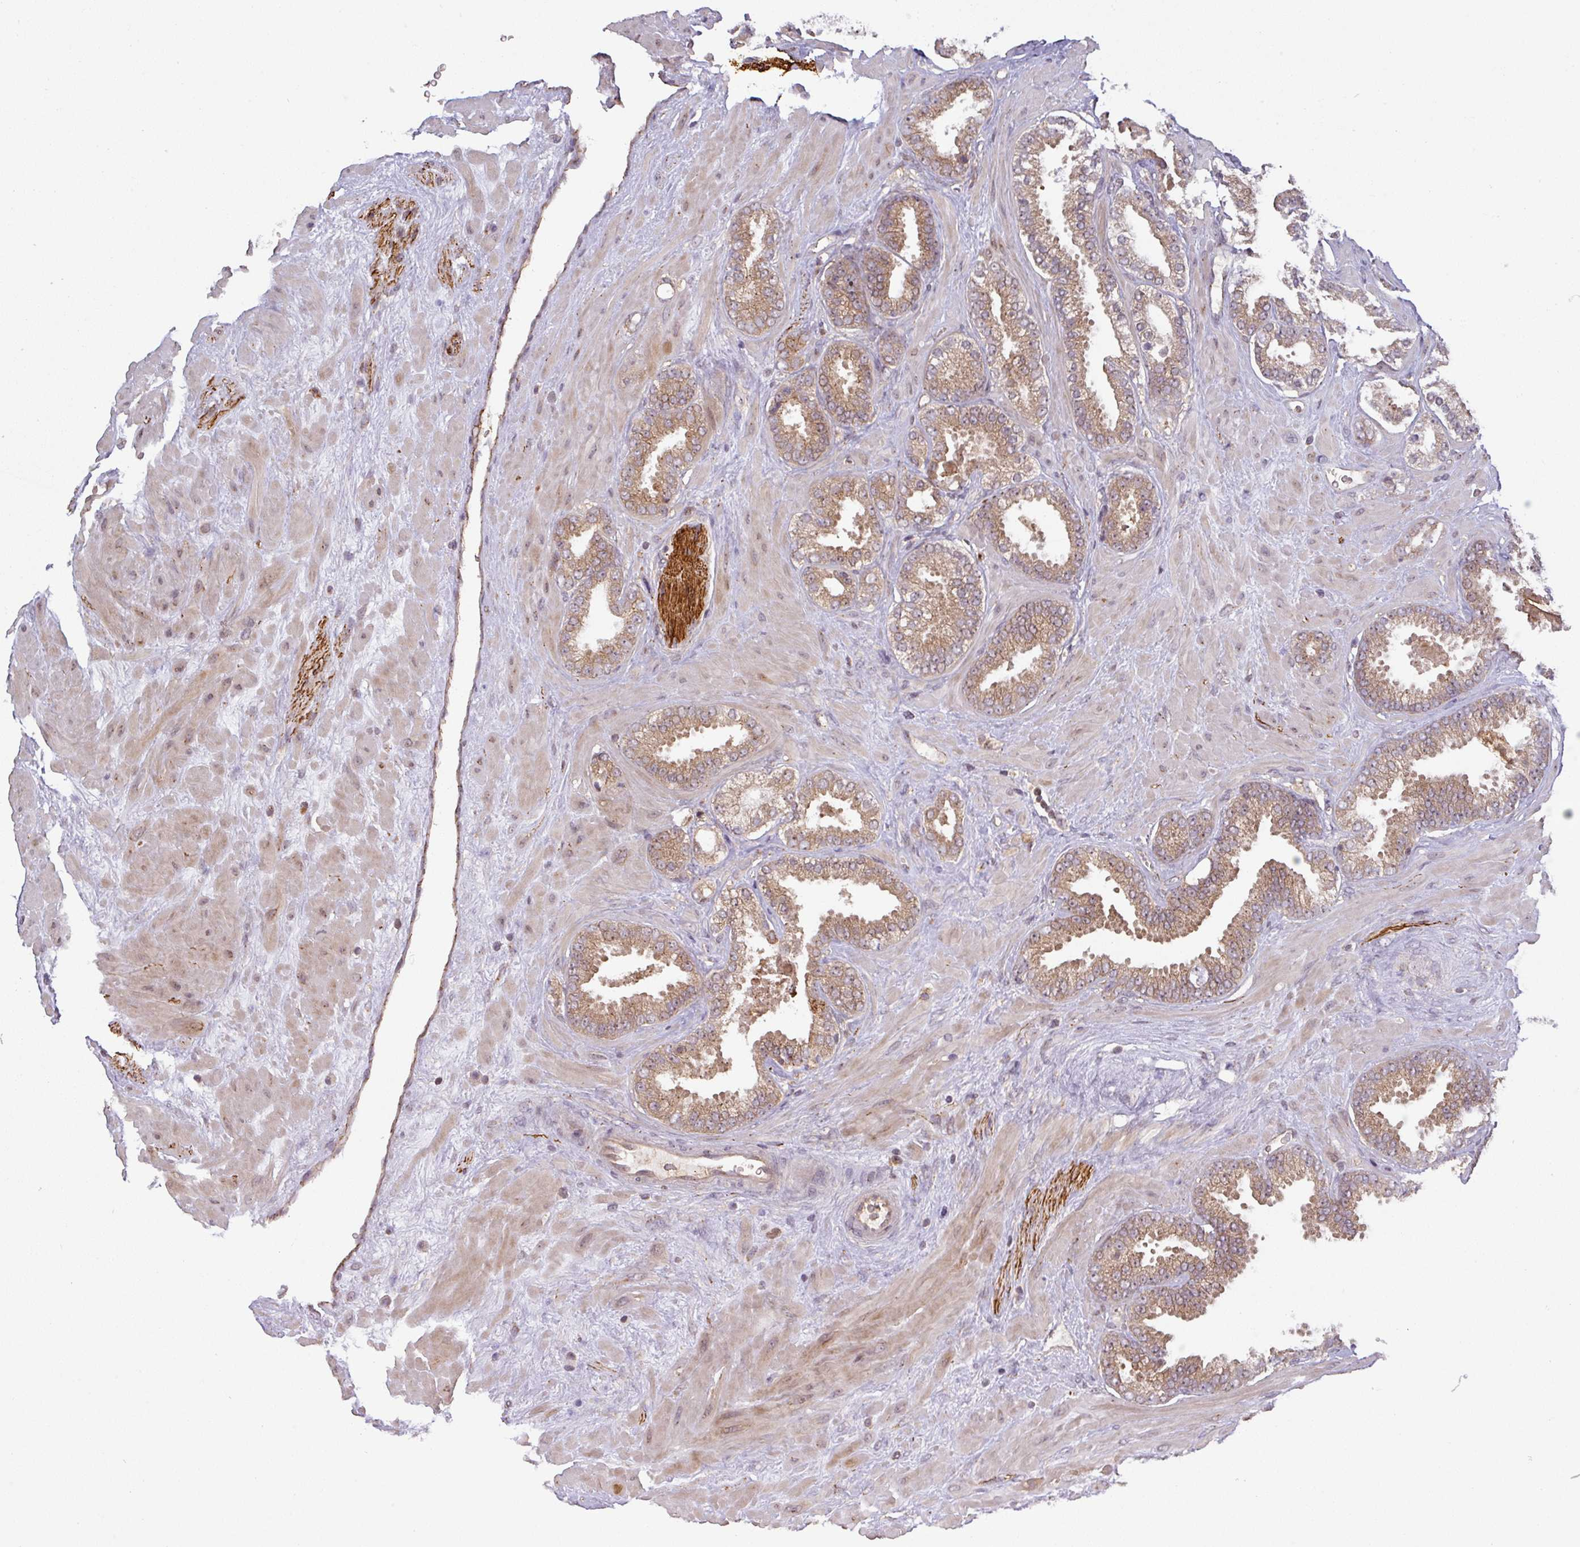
{"staining": {"intensity": "moderate", "quantity": ">75%", "location": "cytoplasmic/membranous"}, "tissue": "prostate cancer", "cell_type": "Tumor cells", "image_type": "cancer", "snomed": [{"axis": "morphology", "description": "Adenocarcinoma, Low grade"}, {"axis": "topography", "description": "Prostate"}], "caption": "DAB (3,3'-diaminobenzidine) immunohistochemical staining of prostate cancer (low-grade adenocarcinoma) reveals moderate cytoplasmic/membranous protein expression in approximately >75% of tumor cells.", "gene": "CCDC121", "patient": {"sex": "male", "age": 62}}